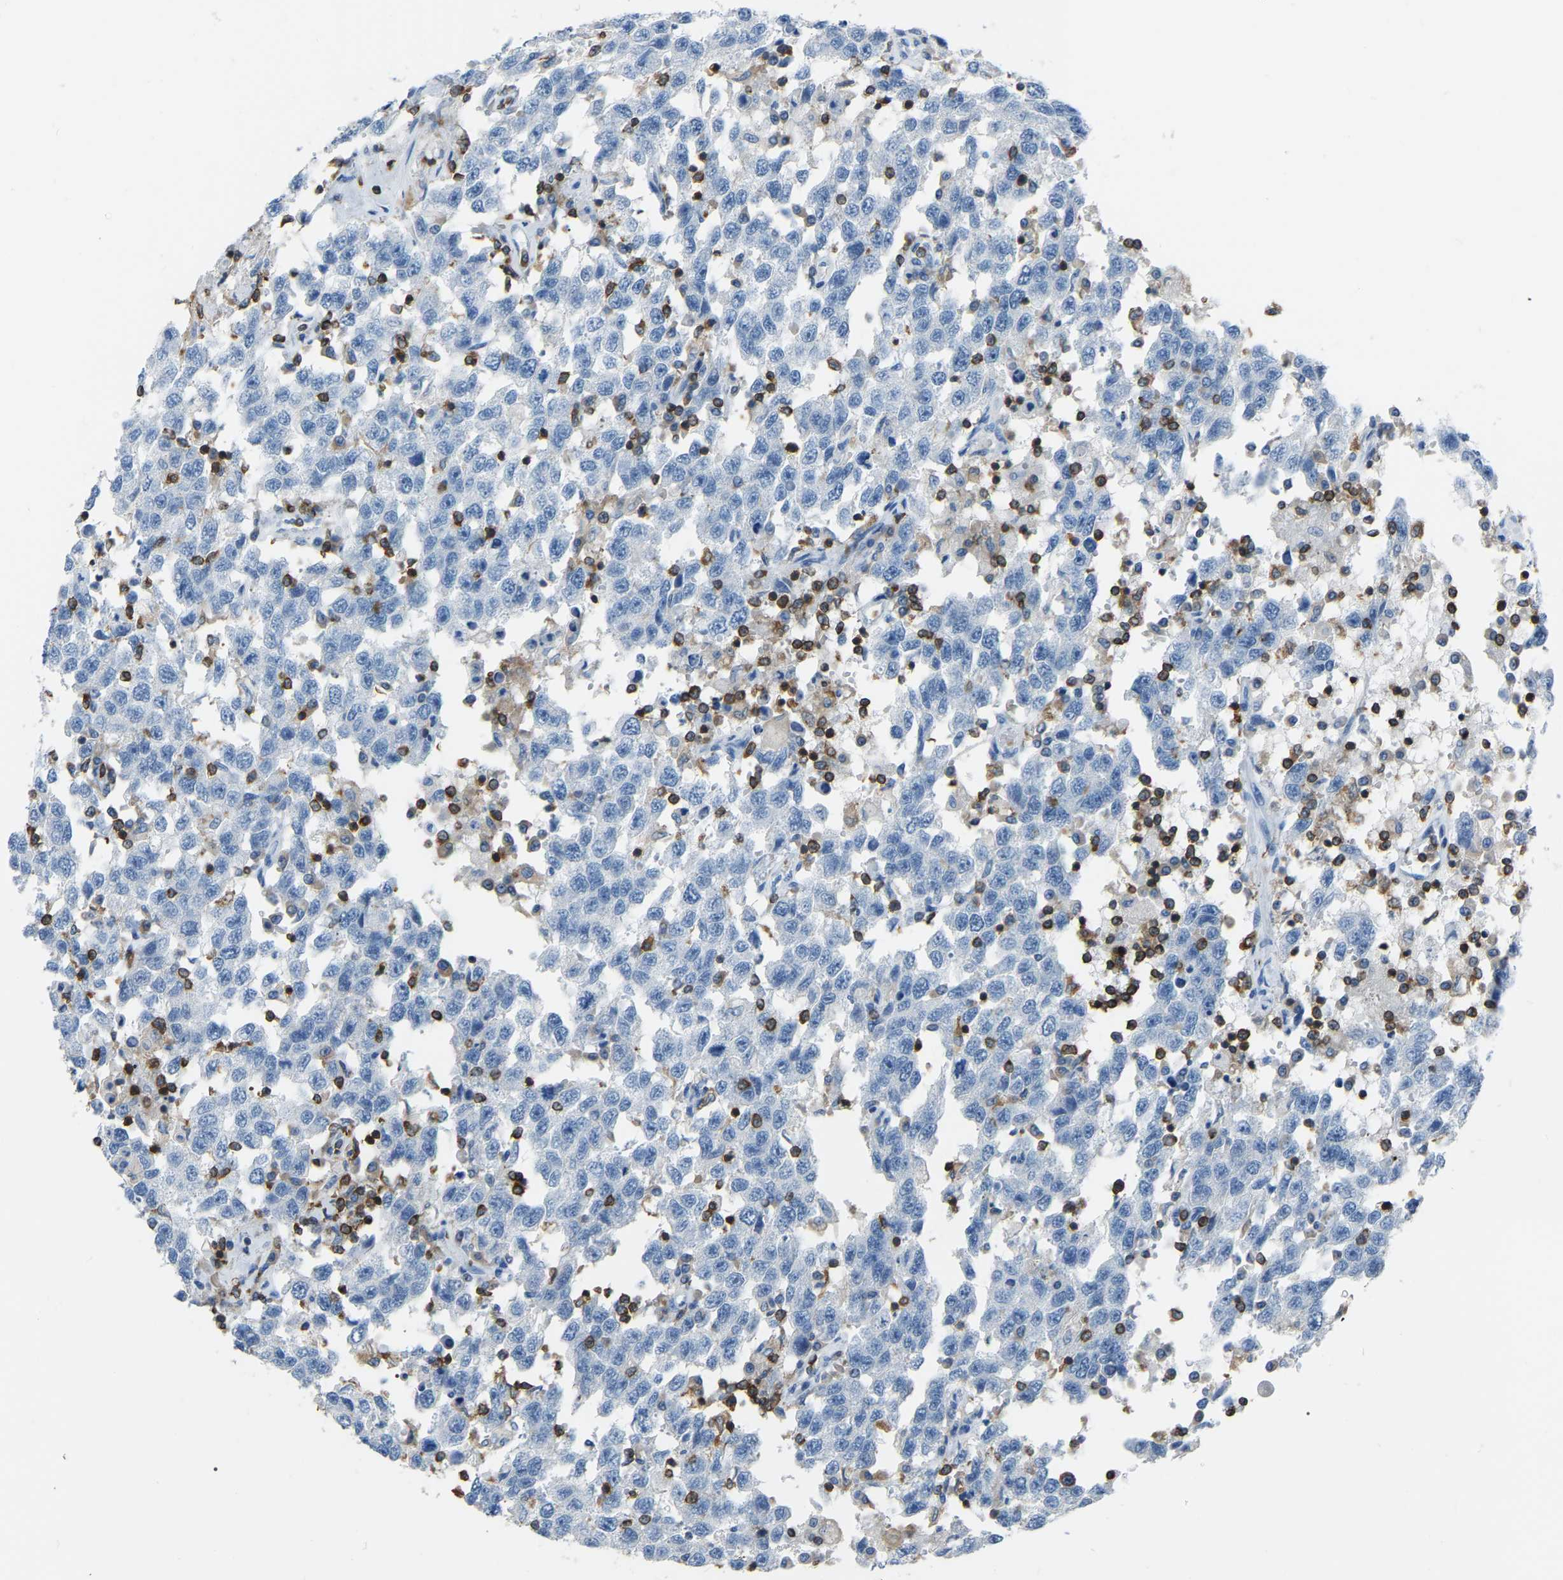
{"staining": {"intensity": "negative", "quantity": "none", "location": "none"}, "tissue": "testis cancer", "cell_type": "Tumor cells", "image_type": "cancer", "snomed": [{"axis": "morphology", "description": "Seminoma, NOS"}, {"axis": "topography", "description": "Testis"}], "caption": "The histopathology image demonstrates no significant positivity in tumor cells of testis cancer.", "gene": "ARHGAP45", "patient": {"sex": "male", "age": 41}}